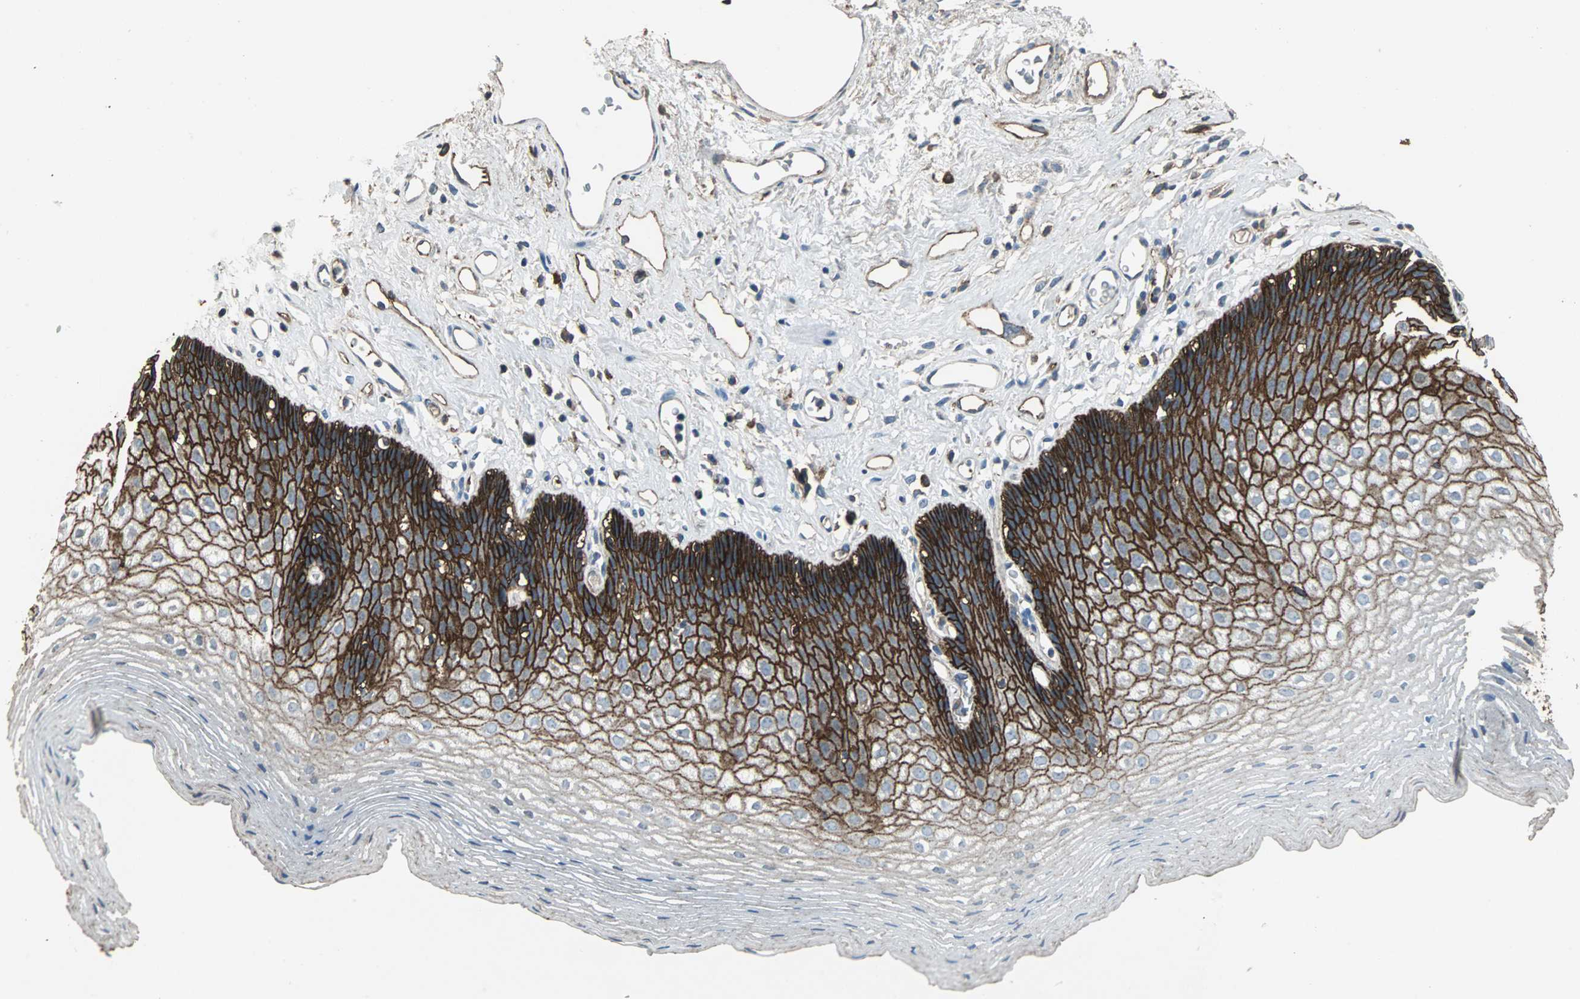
{"staining": {"intensity": "moderate", "quantity": "25%-75%", "location": "cytoplasmic/membranous"}, "tissue": "esophagus", "cell_type": "Squamous epithelial cells", "image_type": "normal", "snomed": [{"axis": "morphology", "description": "Normal tissue, NOS"}, {"axis": "topography", "description": "Esophagus"}], "caption": "Immunohistochemistry of unremarkable esophagus demonstrates medium levels of moderate cytoplasmic/membranous expression in about 25%-75% of squamous epithelial cells.", "gene": "F11R", "patient": {"sex": "female", "age": 70}}